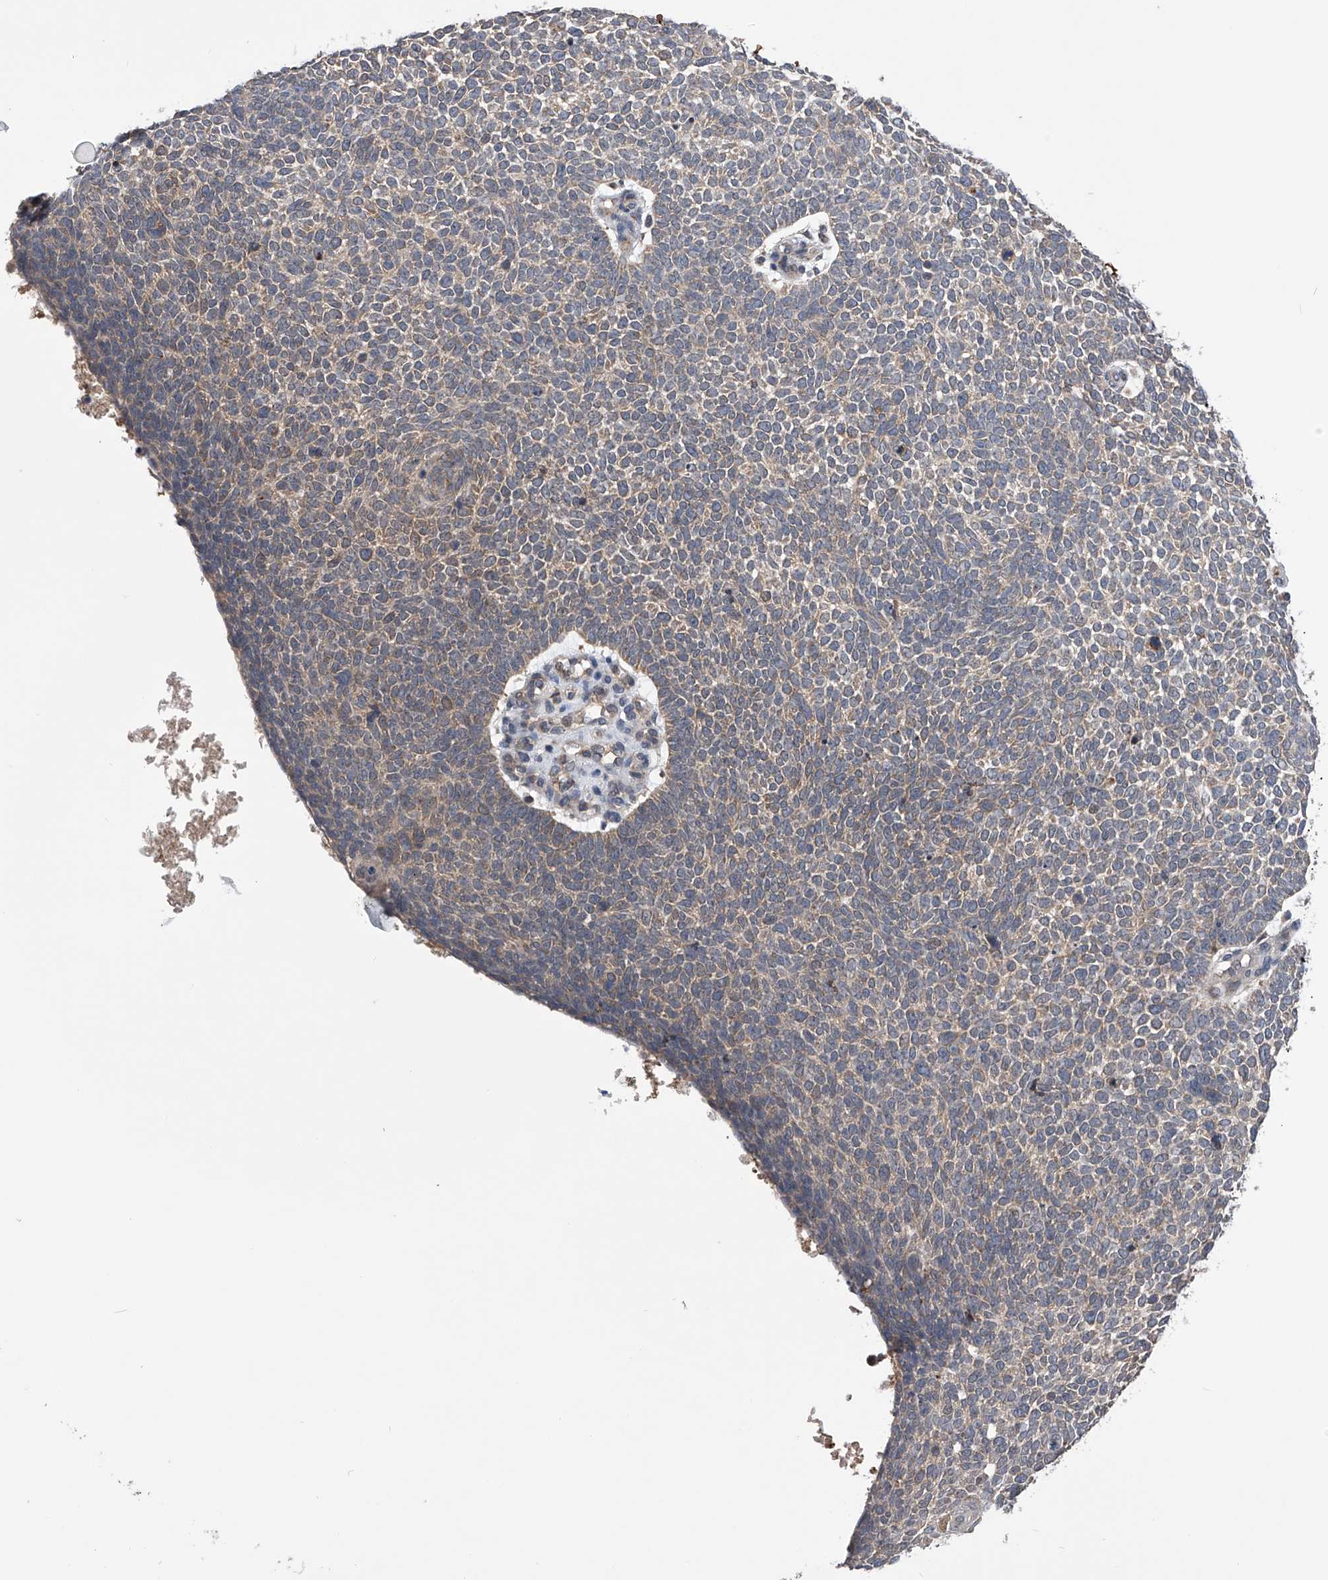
{"staining": {"intensity": "weak", "quantity": "<25%", "location": "cytoplasmic/membranous"}, "tissue": "skin cancer", "cell_type": "Tumor cells", "image_type": "cancer", "snomed": [{"axis": "morphology", "description": "Basal cell carcinoma"}, {"axis": "topography", "description": "Skin"}], "caption": "A micrograph of skin cancer stained for a protein shows no brown staining in tumor cells.", "gene": "SPOCK1", "patient": {"sex": "female", "age": 81}}